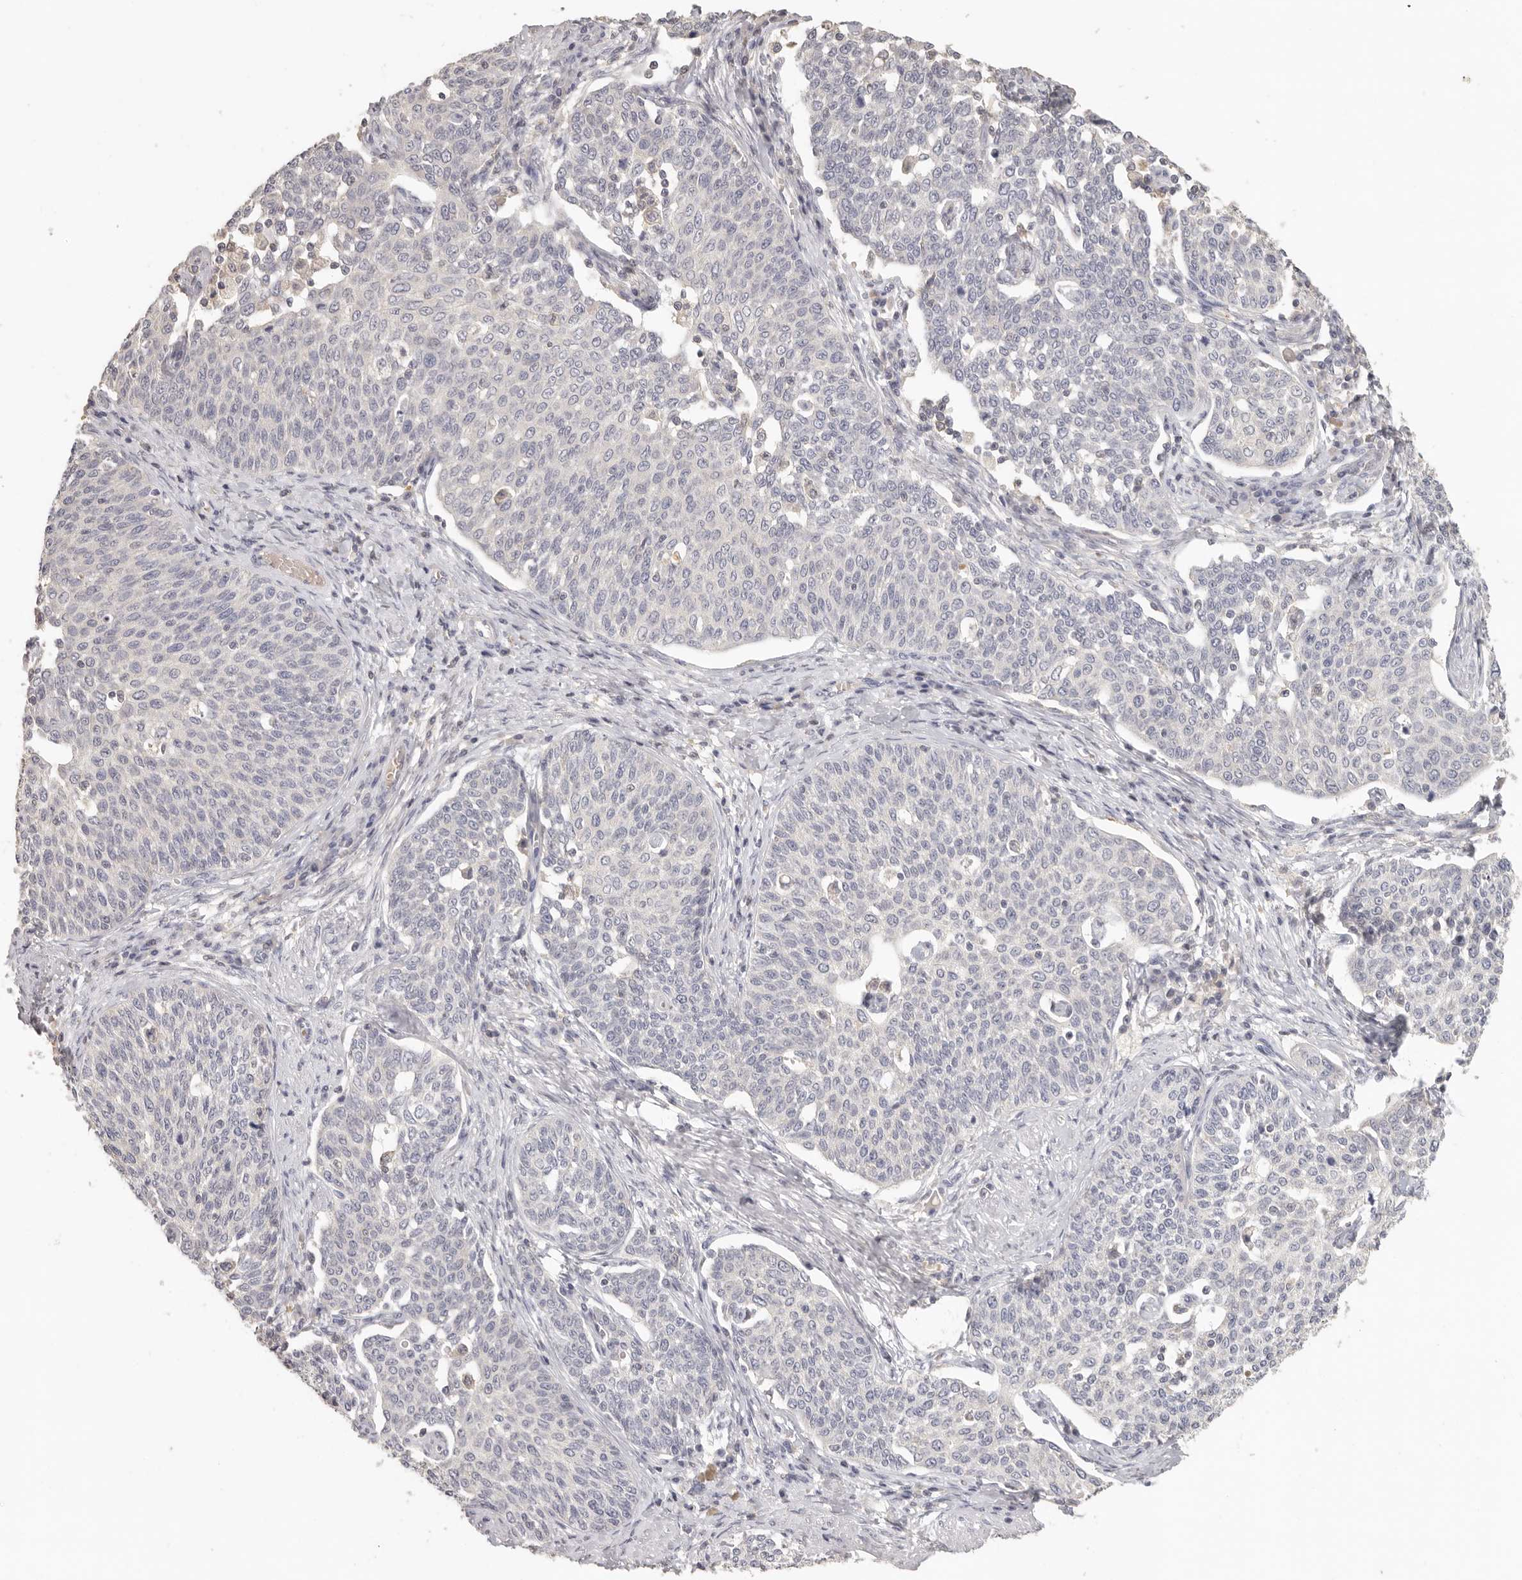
{"staining": {"intensity": "negative", "quantity": "none", "location": "none"}, "tissue": "cervical cancer", "cell_type": "Tumor cells", "image_type": "cancer", "snomed": [{"axis": "morphology", "description": "Squamous cell carcinoma, NOS"}, {"axis": "topography", "description": "Cervix"}], "caption": "Tumor cells are negative for protein expression in human cervical cancer (squamous cell carcinoma). (IHC, brightfield microscopy, high magnification).", "gene": "CSK", "patient": {"sex": "female", "age": 34}}